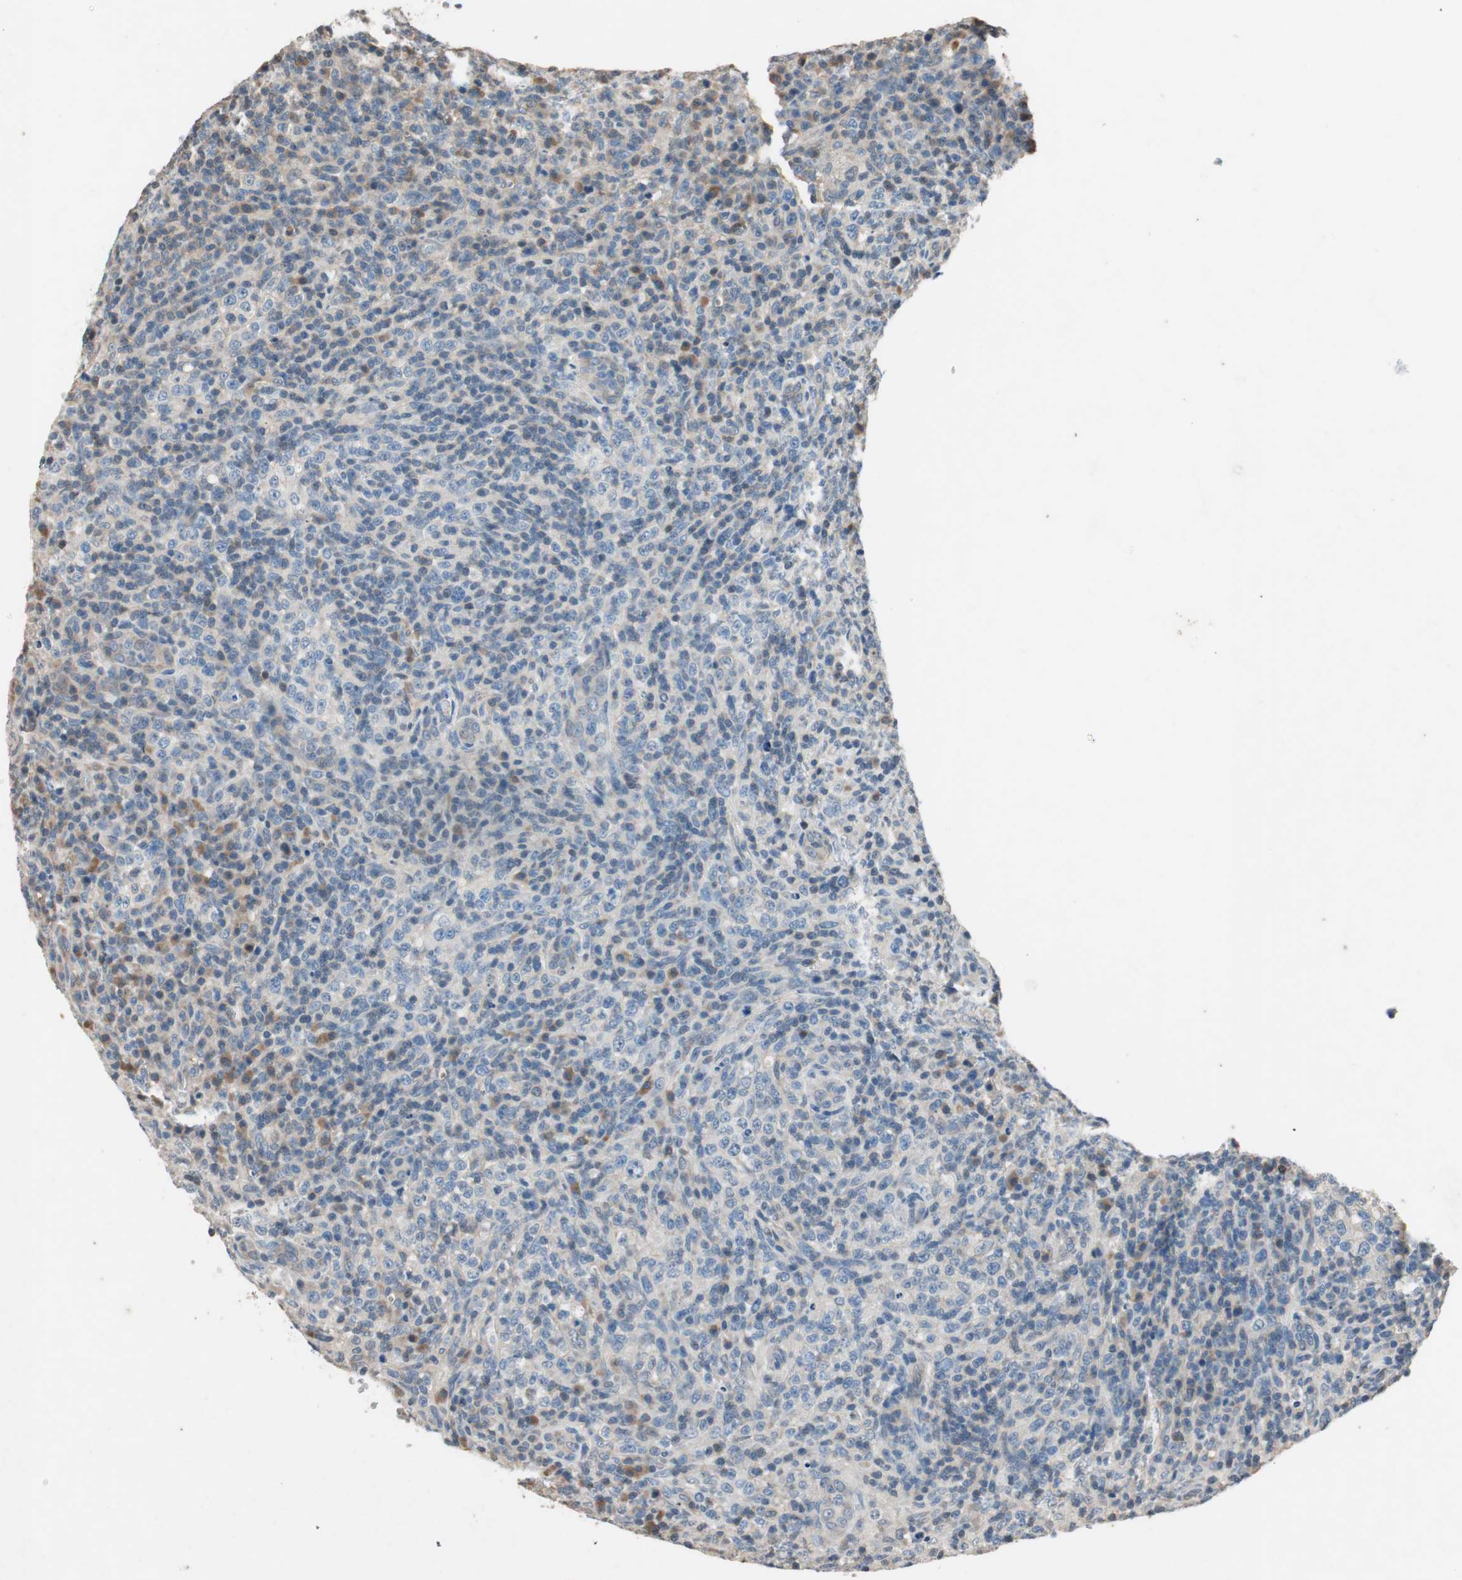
{"staining": {"intensity": "weak", "quantity": "<25%", "location": "cytoplasmic/membranous"}, "tissue": "lymphoma", "cell_type": "Tumor cells", "image_type": "cancer", "snomed": [{"axis": "morphology", "description": "Malignant lymphoma, non-Hodgkin's type, High grade"}, {"axis": "topography", "description": "Lymph node"}], "caption": "Tumor cells are negative for brown protein staining in high-grade malignant lymphoma, non-Hodgkin's type.", "gene": "SERPINB5", "patient": {"sex": "female", "age": 76}}